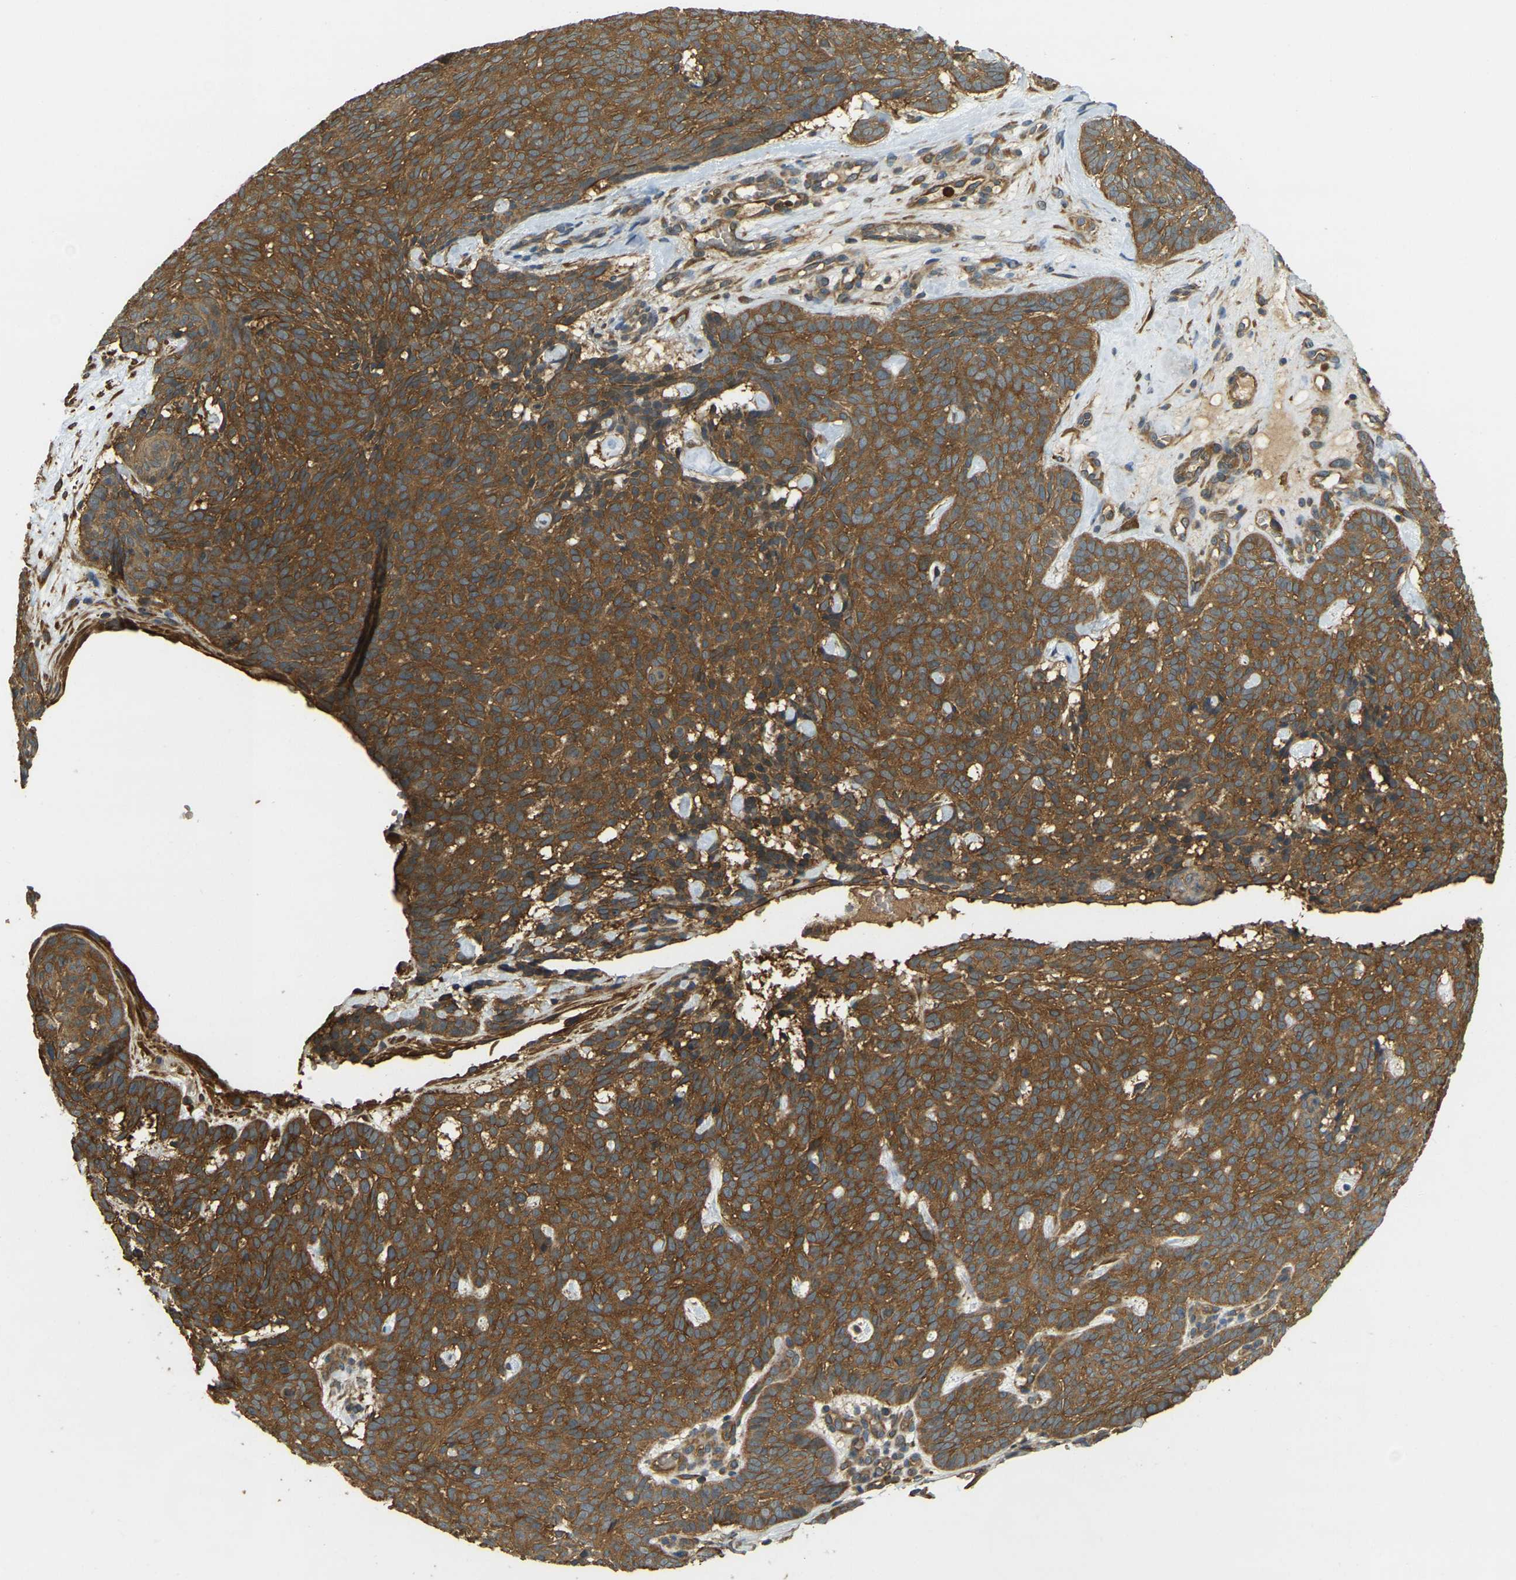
{"staining": {"intensity": "strong", "quantity": ">75%", "location": "cytoplasmic/membranous"}, "tissue": "skin cancer", "cell_type": "Tumor cells", "image_type": "cancer", "snomed": [{"axis": "morphology", "description": "Basal cell carcinoma"}, {"axis": "topography", "description": "Skin"}], "caption": "There is high levels of strong cytoplasmic/membranous staining in tumor cells of skin basal cell carcinoma, as demonstrated by immunohistochemical staining (brown color).", "gene": "ERGIC1", "patient": {"sex": "male", "age": 61}}